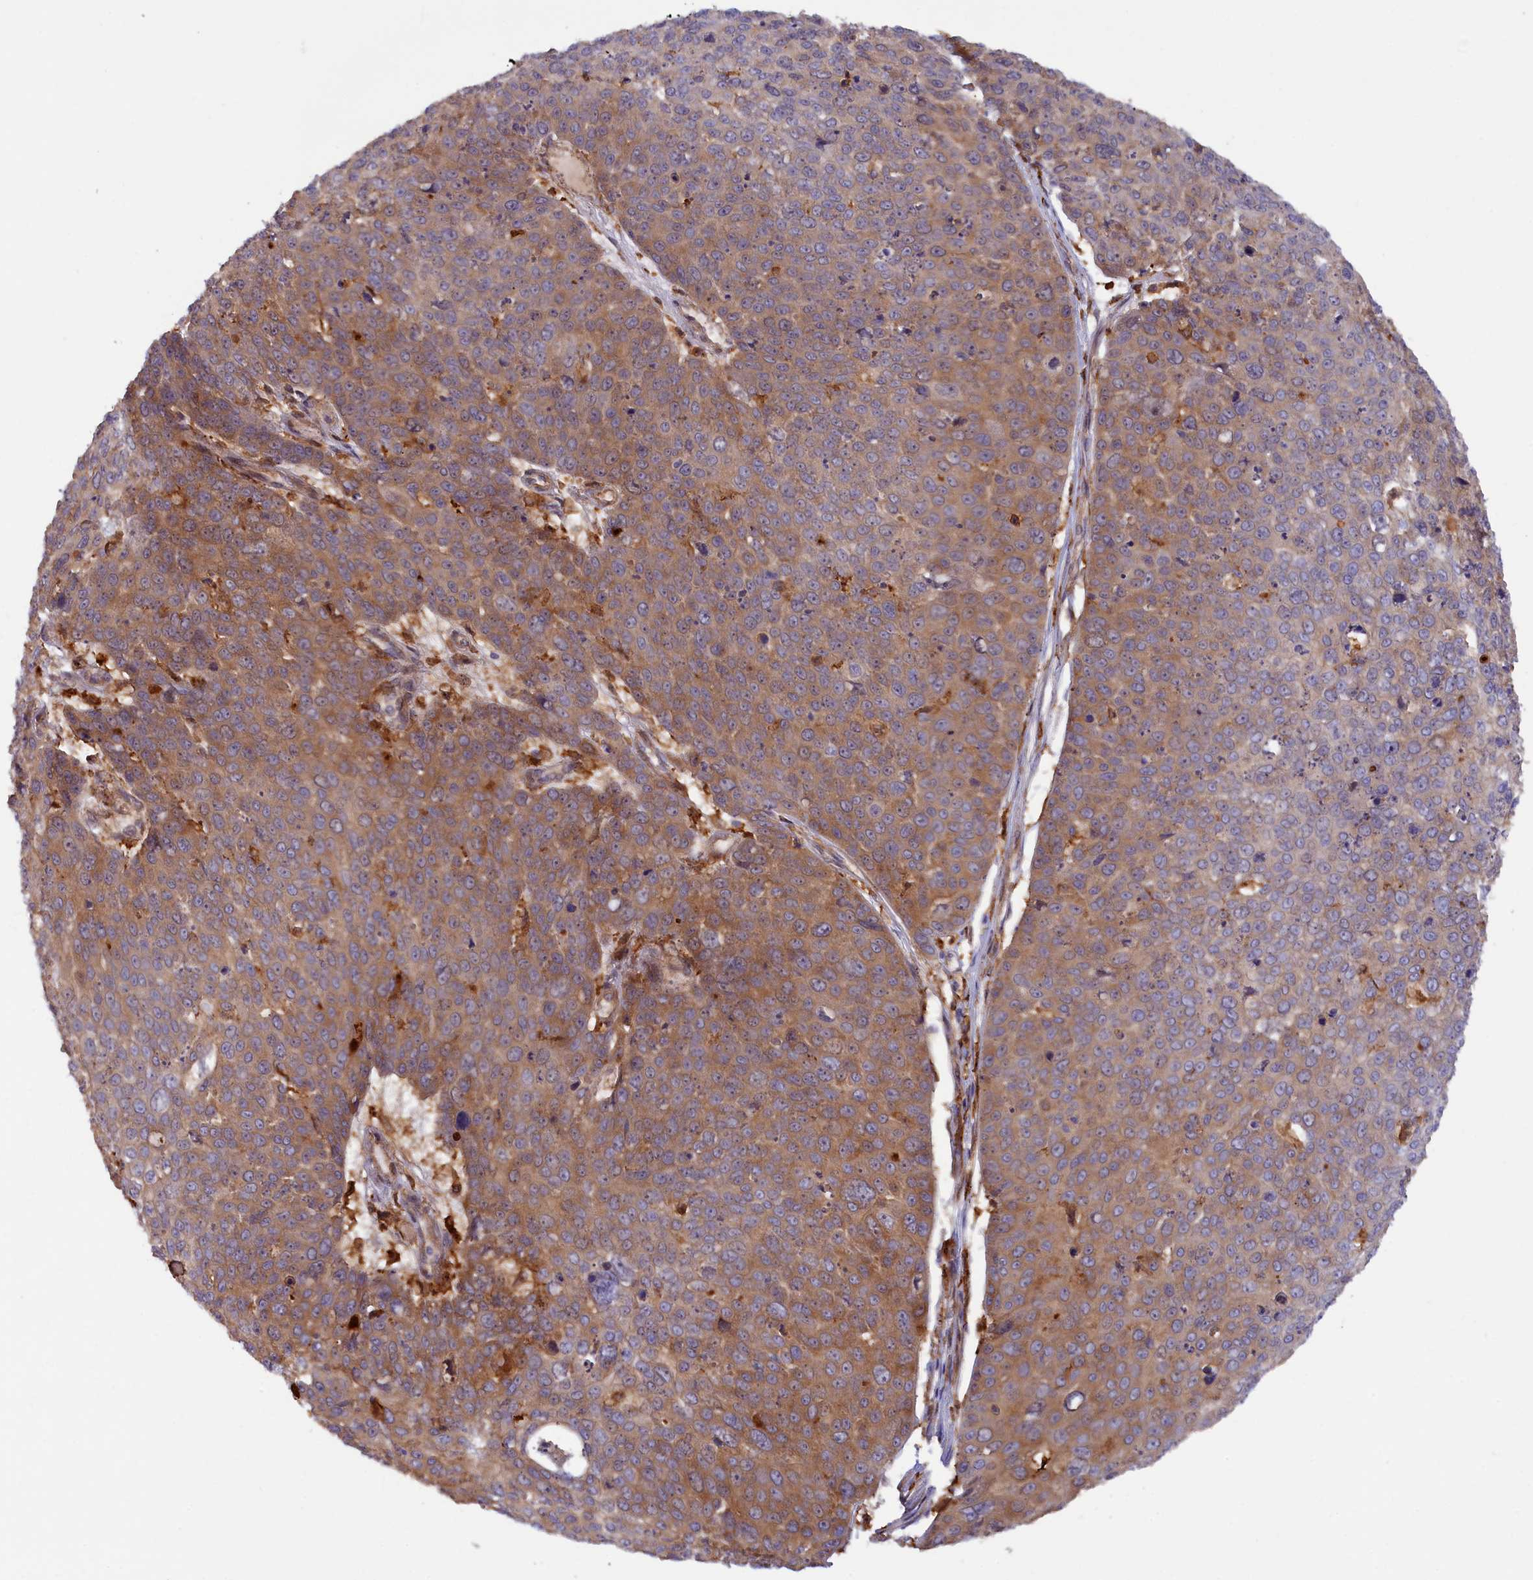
{"staining": {"intensity": "weak", "quantity": ">75%", "location": "cytoplasmic/membranous"}, "tissue": "skin cancer", "cell_type": "Tumor cells", "image_type": "cancer", "snomed": [{"axis": "morphology", "description": "Squamous cell carcinoma, NOS"}, {"axis": "topography", "description": "Skin"}], "caption": "Skin cancer tissue displays weak cytoplasmic/membranous positivity in approximately >75% of tumor cells, visualized by immunohistochemistry. (Stains: DAB in brown, nuclei in blue, Microscopy: brightfield microscopy at high magnification).", "gene": "FERMT1", "patient": {"sex": "male", "age": 71}}